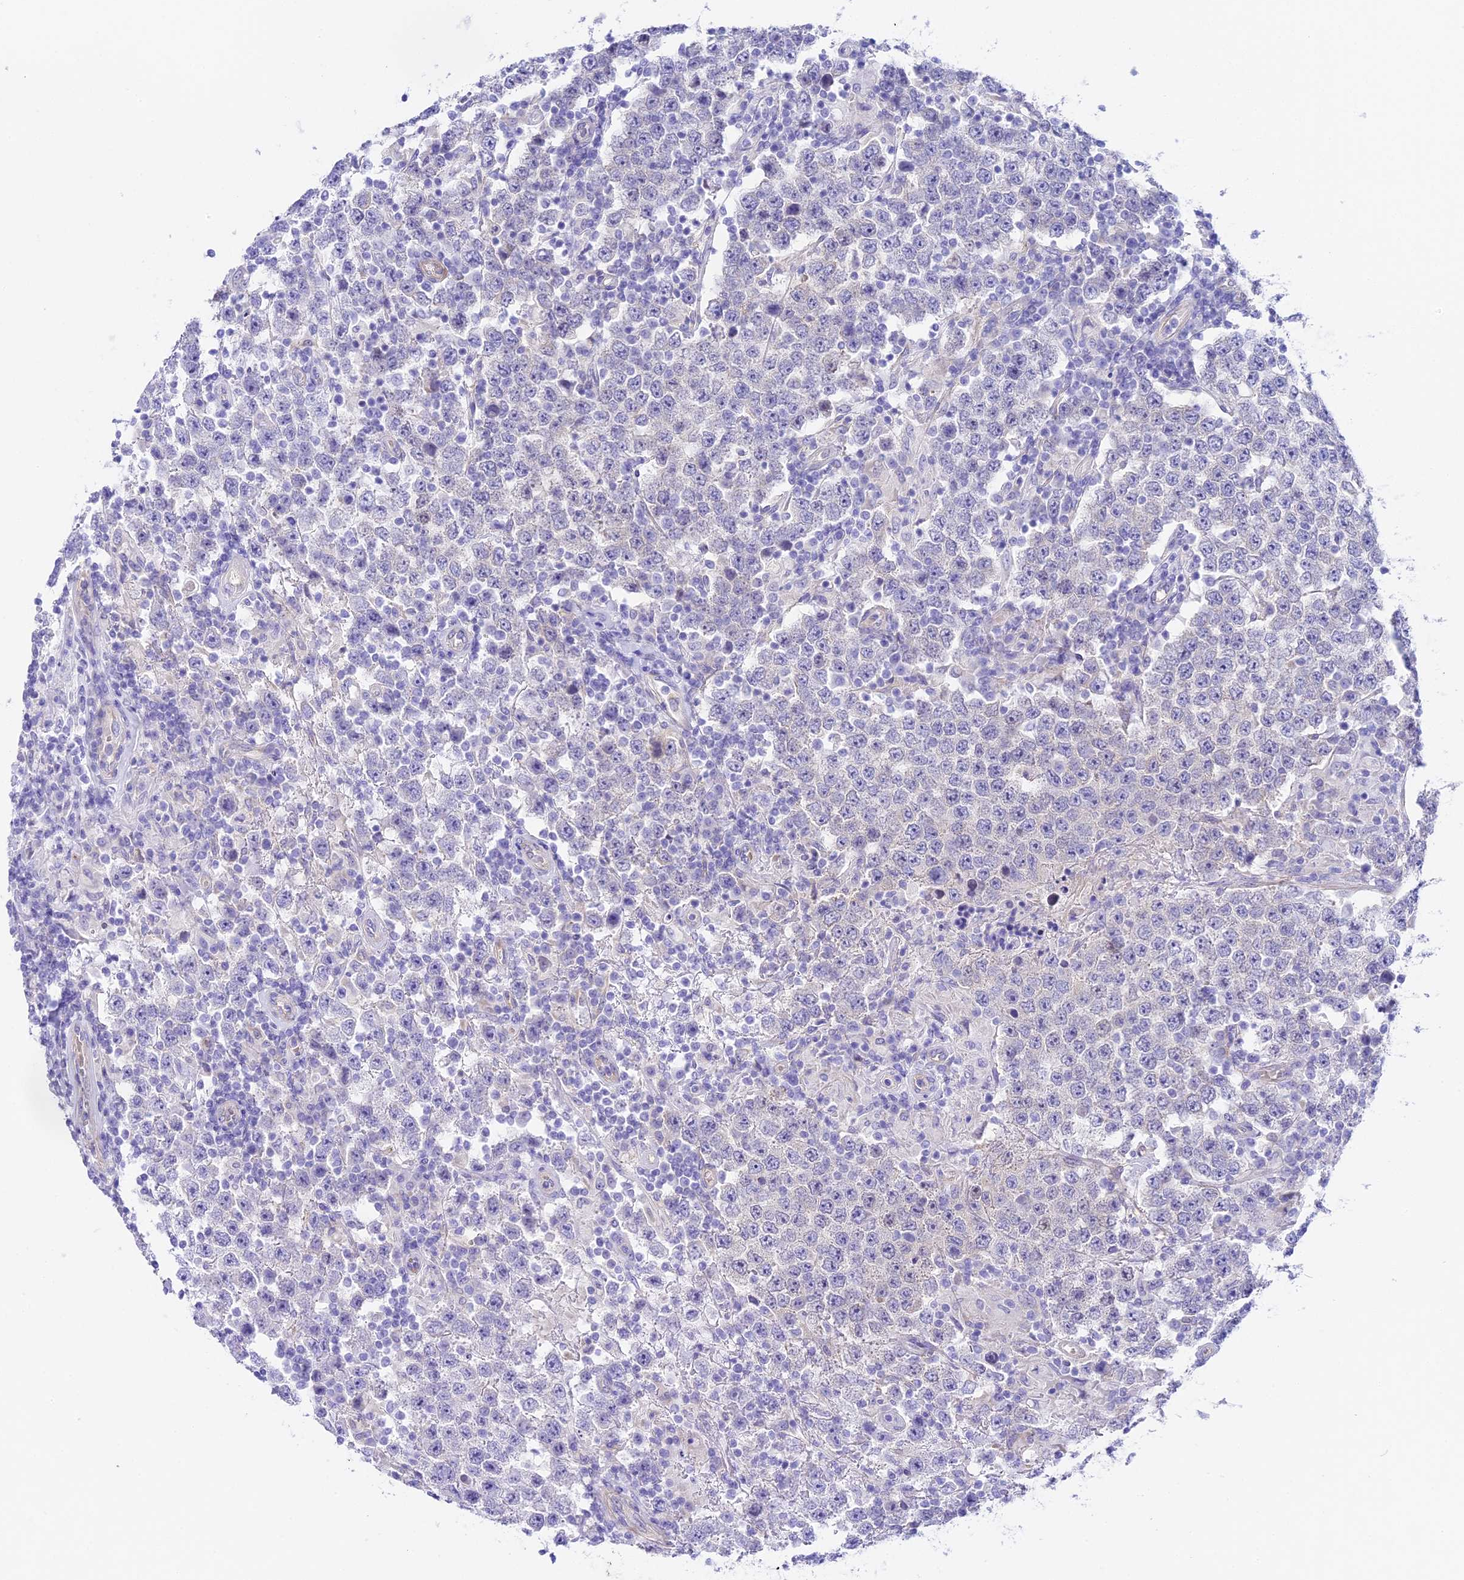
{"staining": {"intensity": "negative", "quantity": "none", "location": "none"}, "tissue": "testis cancer", "cell_type": "Tumor cells", "image_type": "cancer", "snomed": [{"axis": "morphology", "description": "Normal tissue, NOS"}, {"axis": "morphology", "description": "Urothelial carcinoma, High grade"}, {"axis": "morphology", "description": "Seminoma, NOS"}, {"axis": "morphology", "description": "Carcinoma, Embryonal, NOS"}, {"axis": "topography", "description": "Urinary bladder"}, {"axis": "topography", "description": "Testis"}], "caption": "IHC micrograph of human testis cancer (embryonal carcinoma) stained for a protein (brown), which displays no staining in tumor cells.", "gene": "HOMER3", "patient": {"sex": "male", "age": 41}}